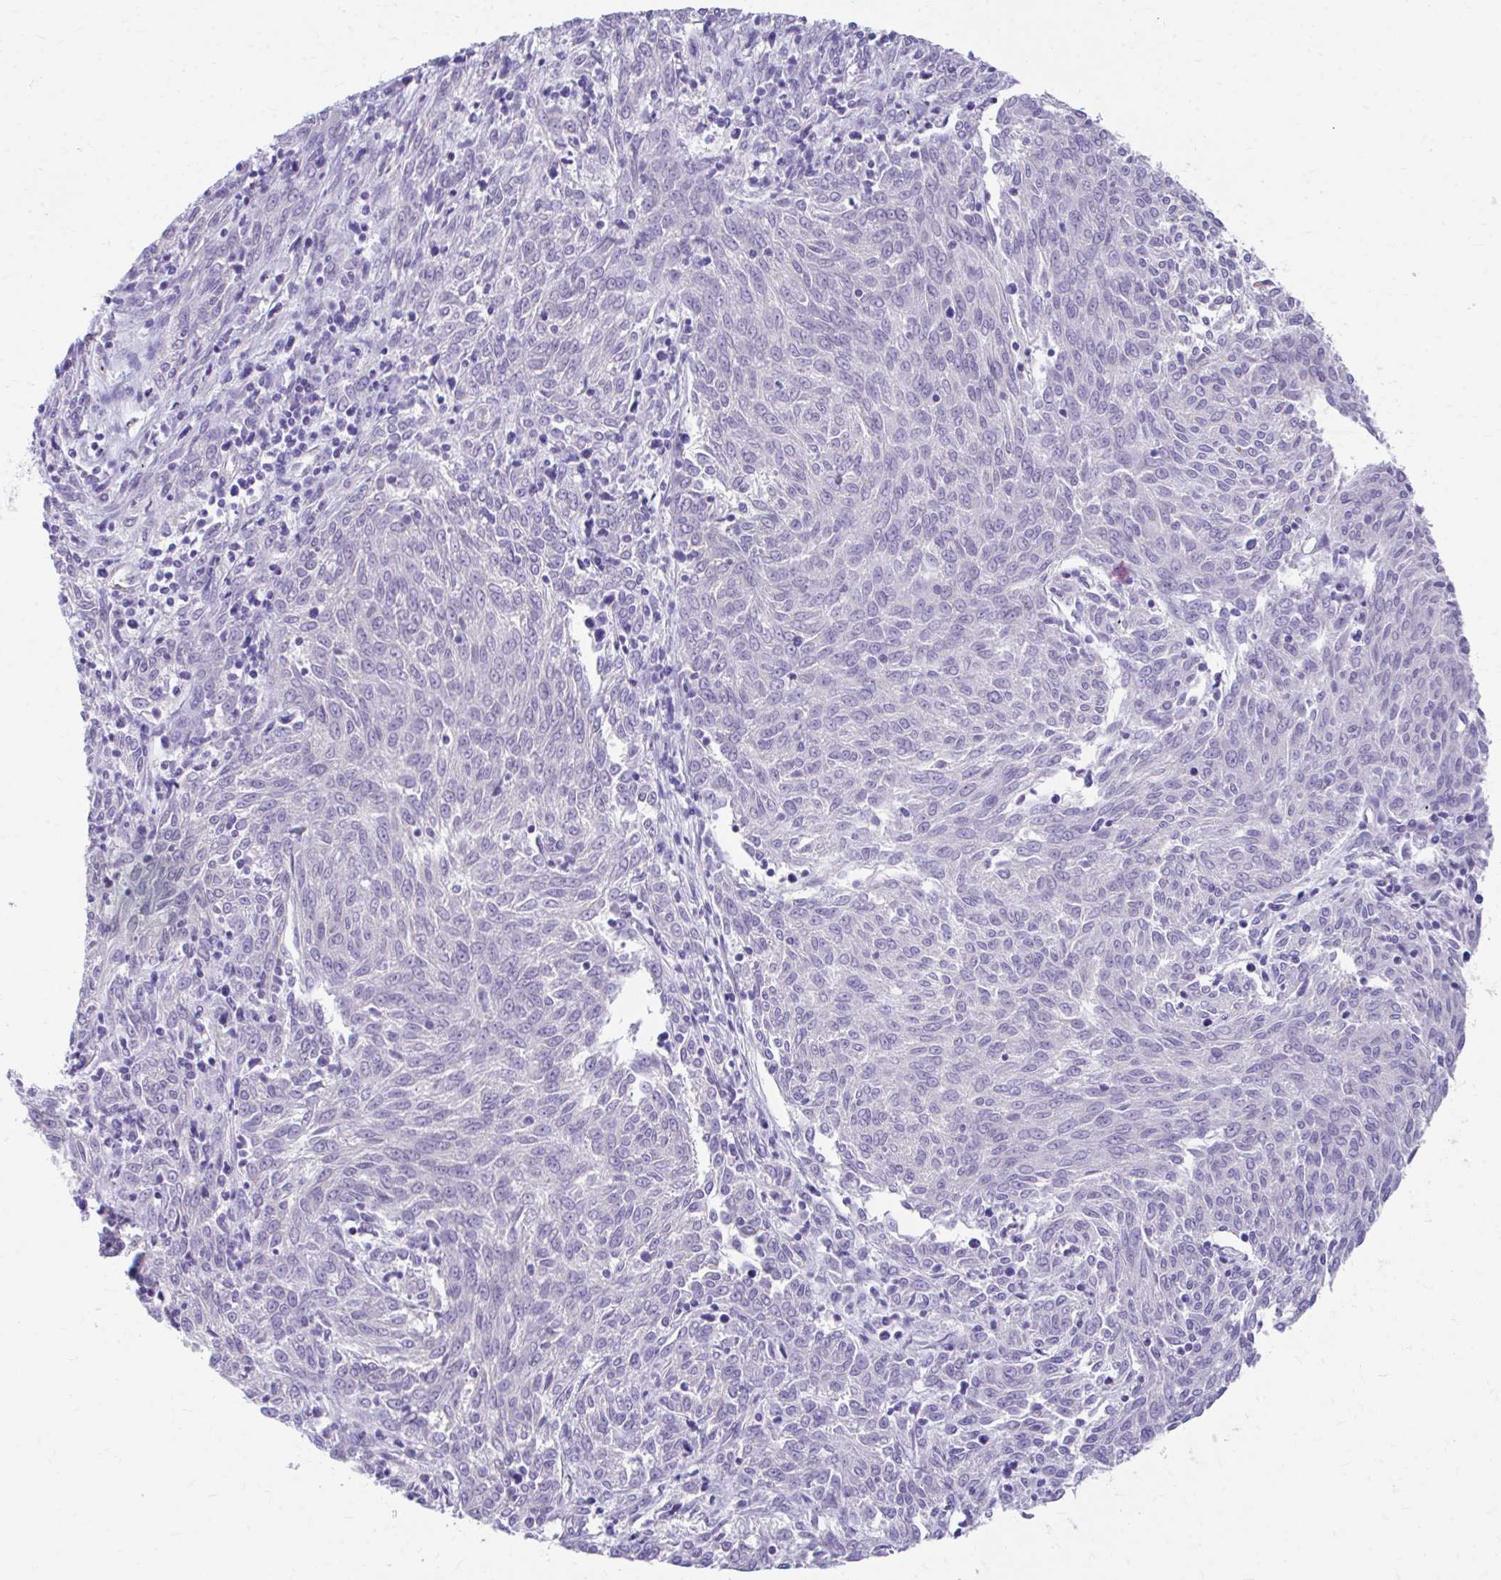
{"staining": {"intensity": "negative", "quantity": "none", "location": "none"}, "tissue": "melanoma", "cell_type": "Tumor cells", "image_type": "cancer", "snomed": [{"axis": "morphology", "description": "Malignant melanoma, NOS"}, {"axis": "topography", "description": "Skin"}], "caption": "An image of human melanoma is negative for staining in tumor cells.", "gene": "KRIT1", "patient": {"sex": "female", "age": 72}}